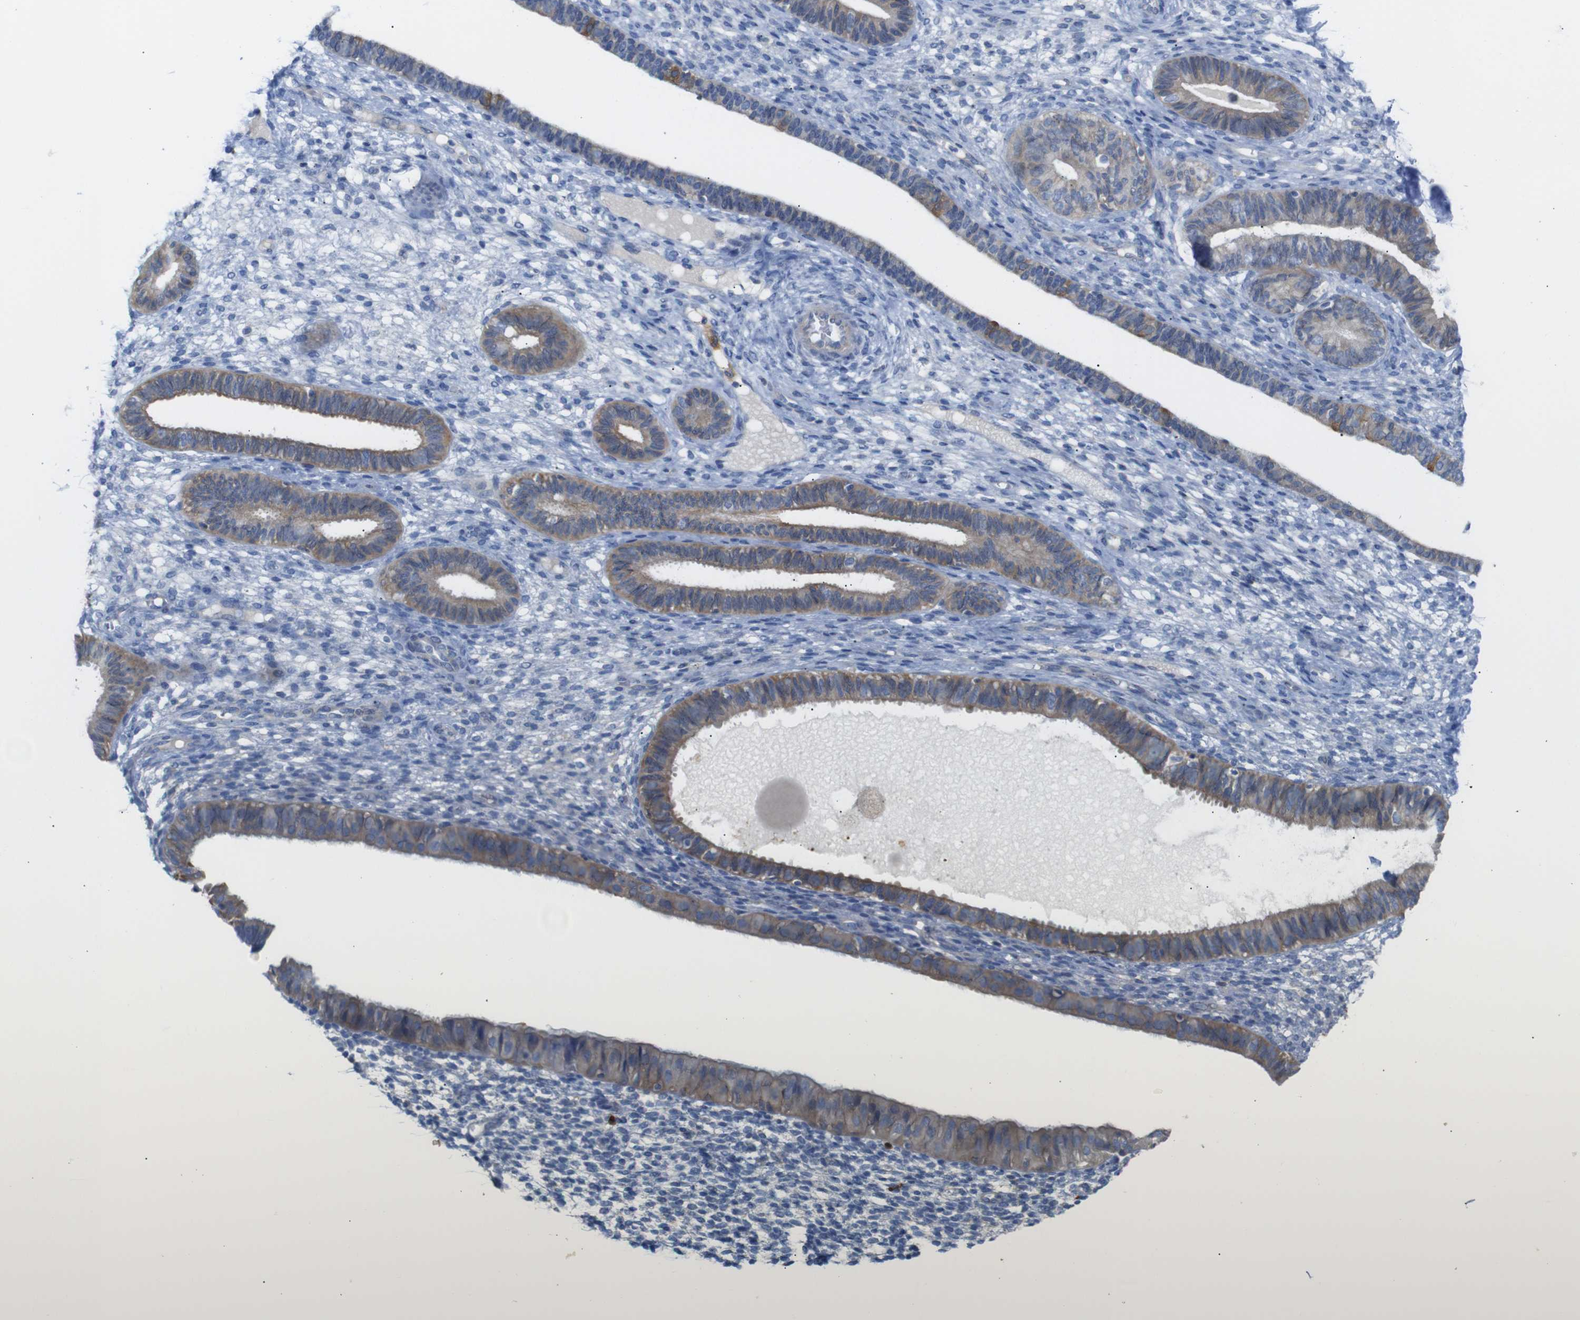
{"staining": {"intensity": "negative", "quantity": "none", "location": "none"}, "tissue": "endometrium", "cell_type": "Cells in endometrial stroma", "image_type": "normal", "snomed": [{"axis": "morphology", "description": "Normal tissue, NOS"}, {"axis": "topography", "description": "Endometrium"}], "caption": "Immunohistochemistry photomicrograph of benign endometrium stained for a protein (brown), which shows no staining in cells in endometrial stroma.", "gene": "ALOX15", "patient": {"sex": "female", "age": 61}}